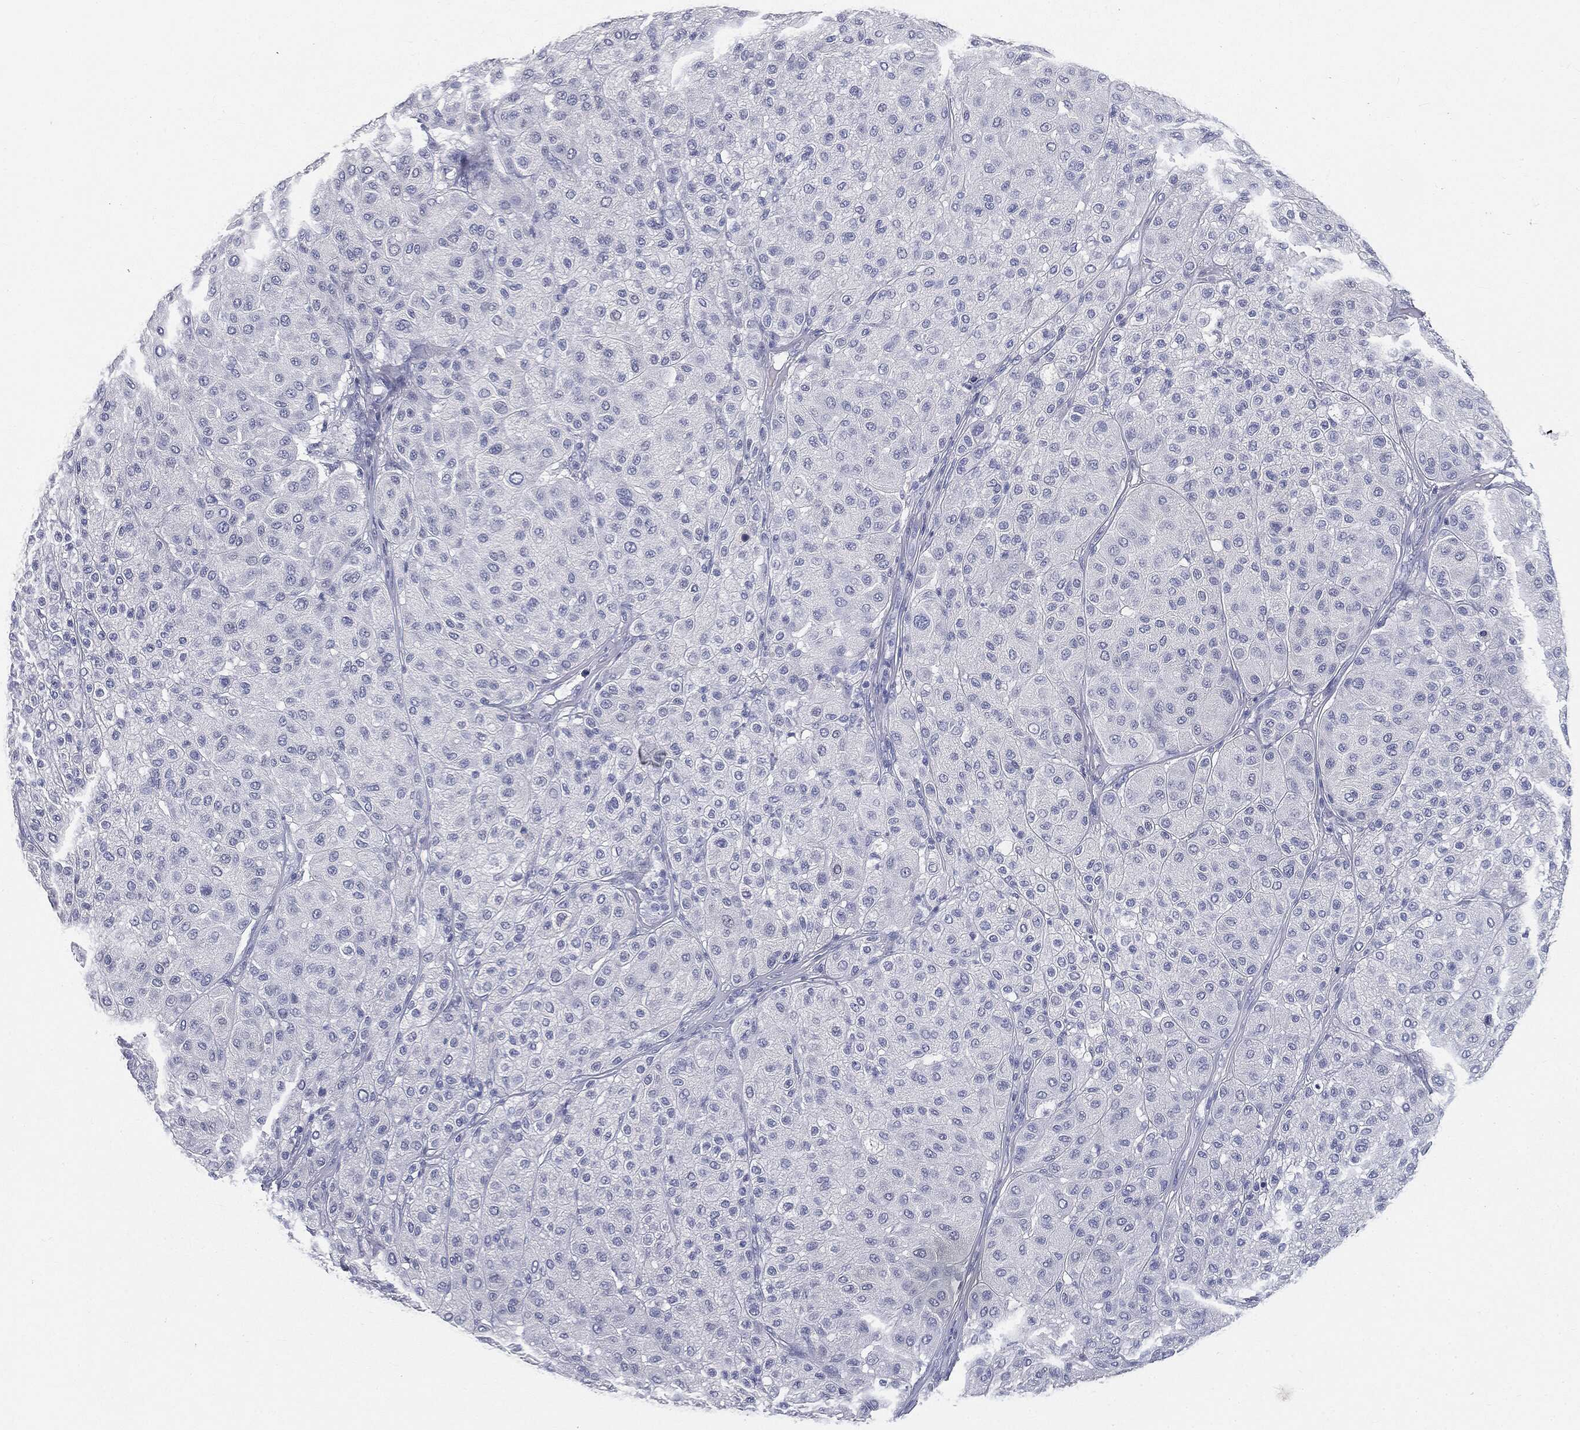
{"staining": {"intensity": "negative", "quantity": "none", "location": "none"}, "tissue": "melanoma", "cell_type": "Tumor cells", "image_type": "cancer", "snomed": [{"axis": "morphology", "description": "Malignant melanoma, Metastatic site"}, {"axis": "topography", "description": "Smooth muscle"}], "caption": "The histopathology image reveals no staining of tumor cells in malignant melanoma (metastatic site).", "gene": "CUZD1", "patient": {"sex": "male", "age": 41}}